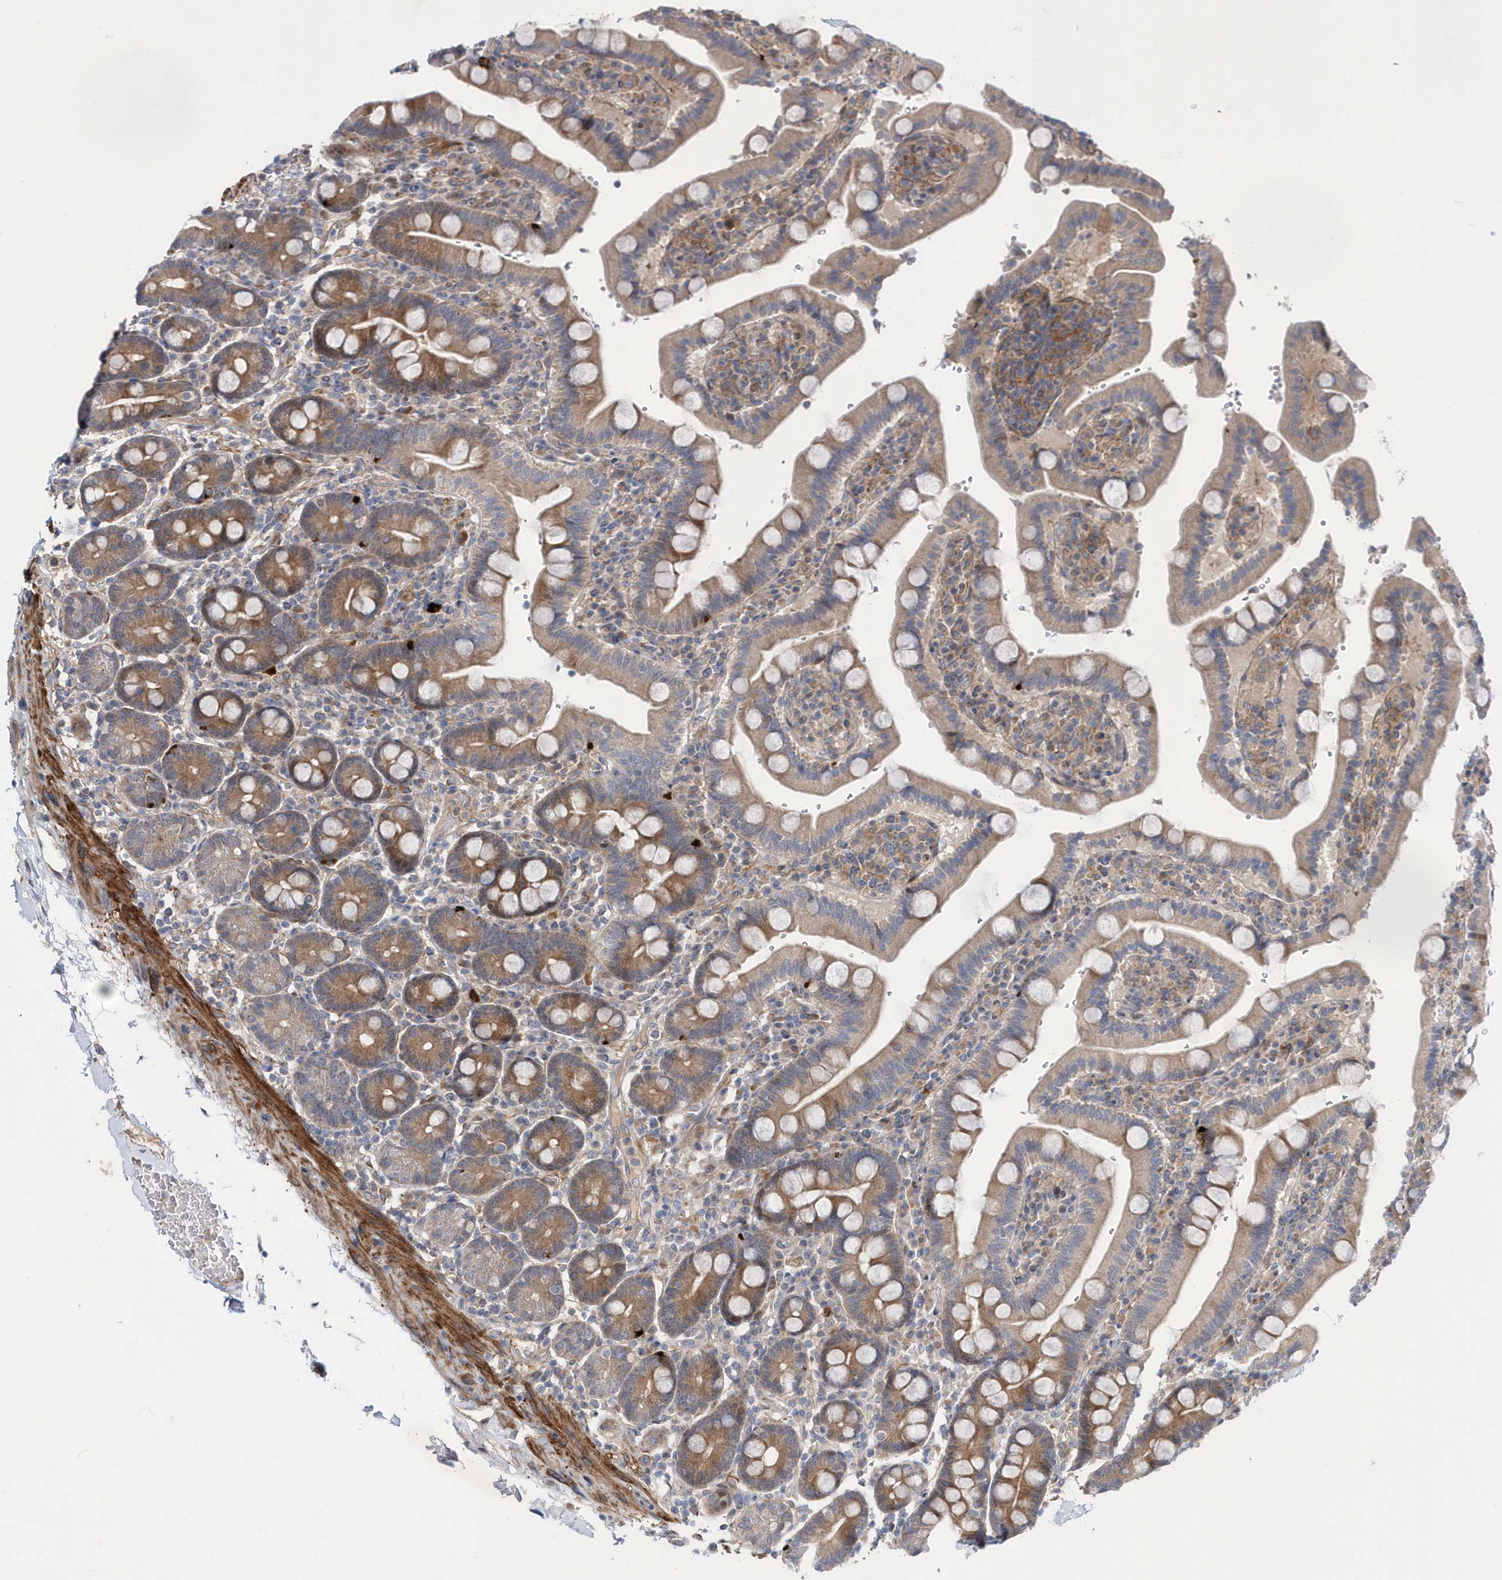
{"staining": {"intensity": "moderate", "quantity": ">75%", "location": "cytoplasmic/membranous"}, "tissue": "duodenum", "cell_type": "Glandular cells", "image_type": "normal", "snomed": [{"axis": "morphology", "description": "Normal tissue, NOS"}, {"axis": "topography", "description": "Small intestine, NOS"}], "caption": "Protein analysis of benign duodenum demonstrates moderate cytoplasmic/membranous positivity in approximately >75% of glandular cells. (Brightfield microscopy of DAB IHC at high magnification).", "gene": "DSPP", "patient": {"sex": "female", "age": 71}}